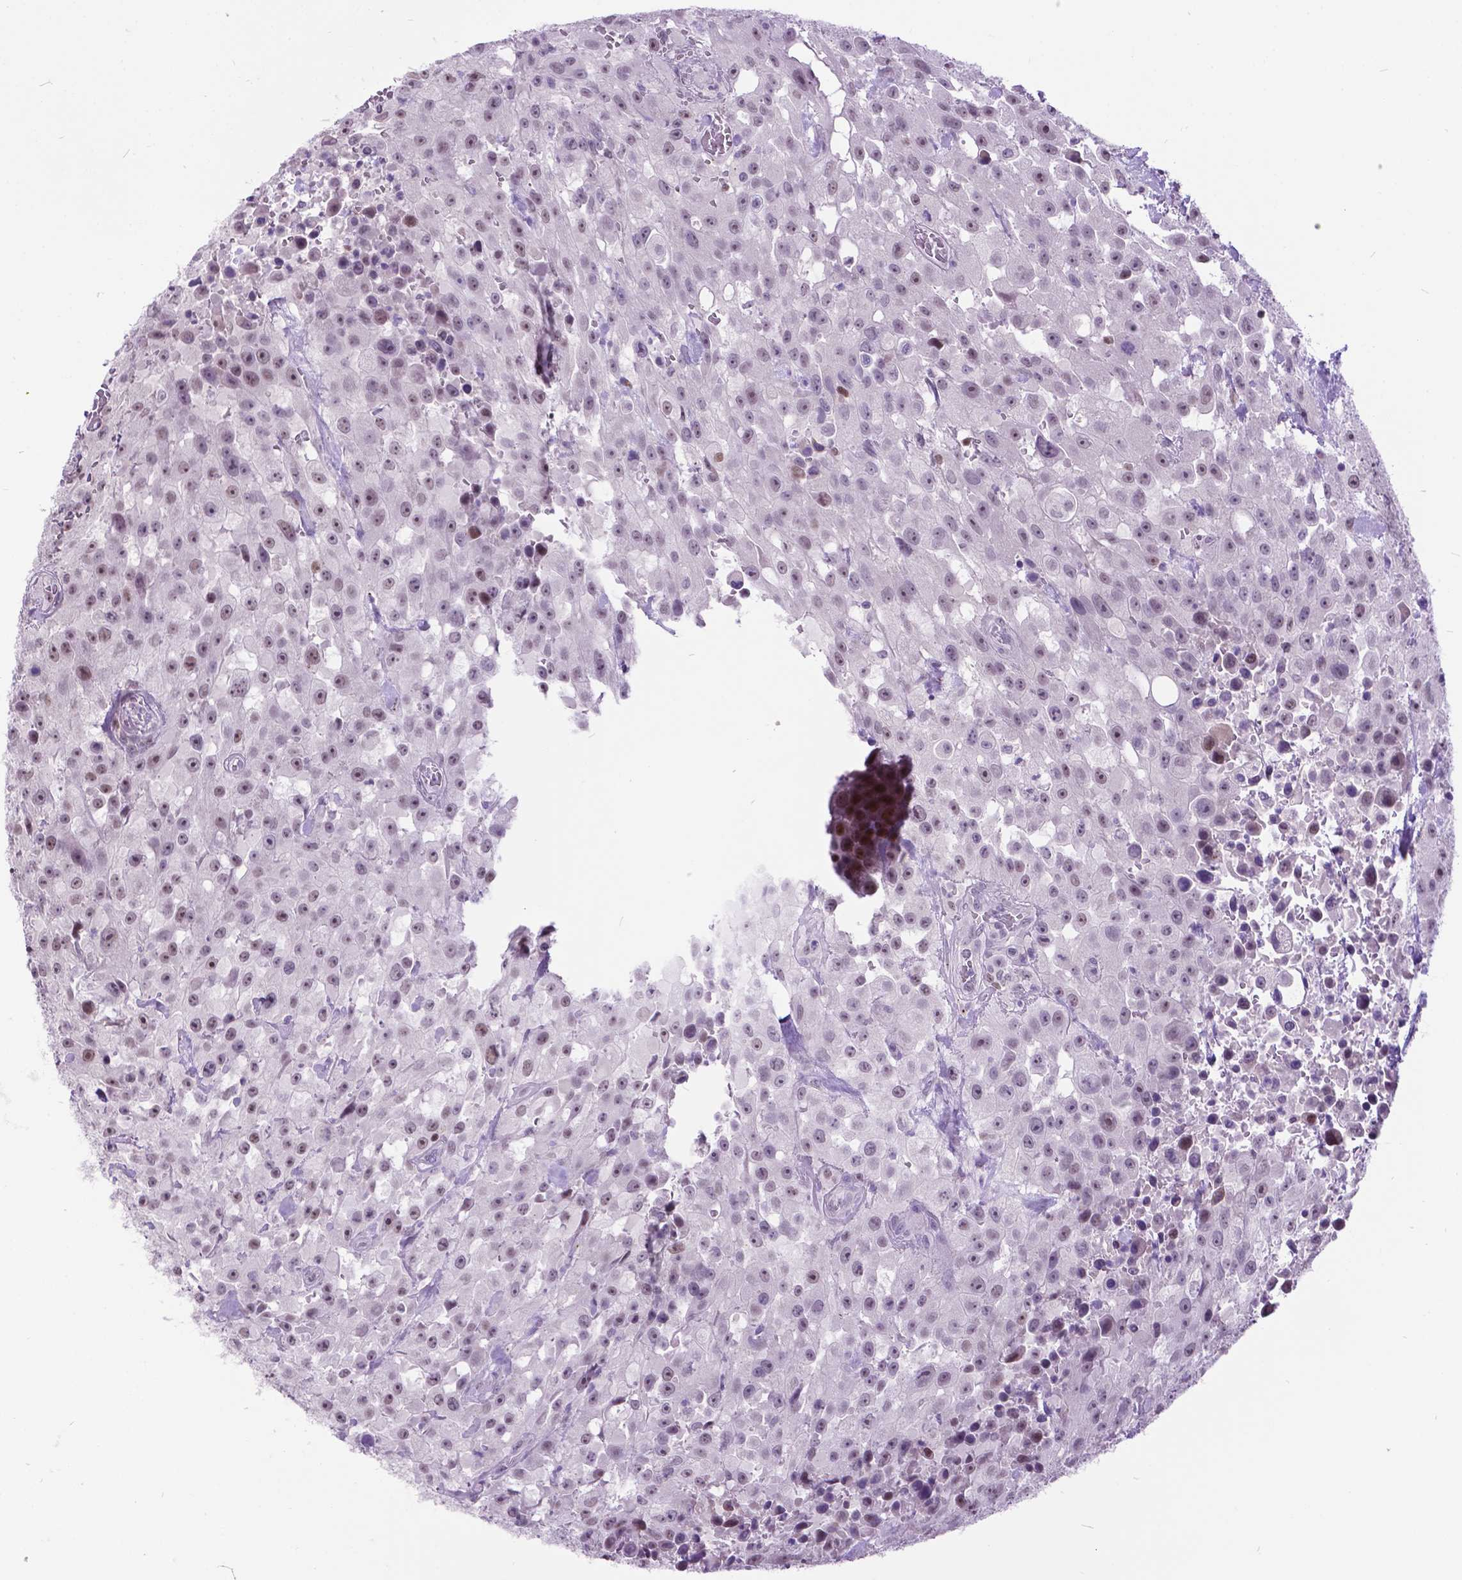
{"staining": {"intensity": "weak", "quantity": "25%-75%", "location": "nuclear"}, "tissue": "urothelial cancer", "cell_type": "Tumor cells", "image_type": "cancer", "snomed": [{"axis": "morphology", "description": "Urothelial carcinoma, High grade"}, {"axis": "topography", "description": "Urinary bladder"}], "caption": "A high-resolution micrograph shows immunohistochemistry (IHC) staining of urothelial cancer, which displays weak nuclear positivity in approximately 25%-75% of tumor cells.", "gene": "DPF3", "patient": {"sex": "male", "age": 79}}